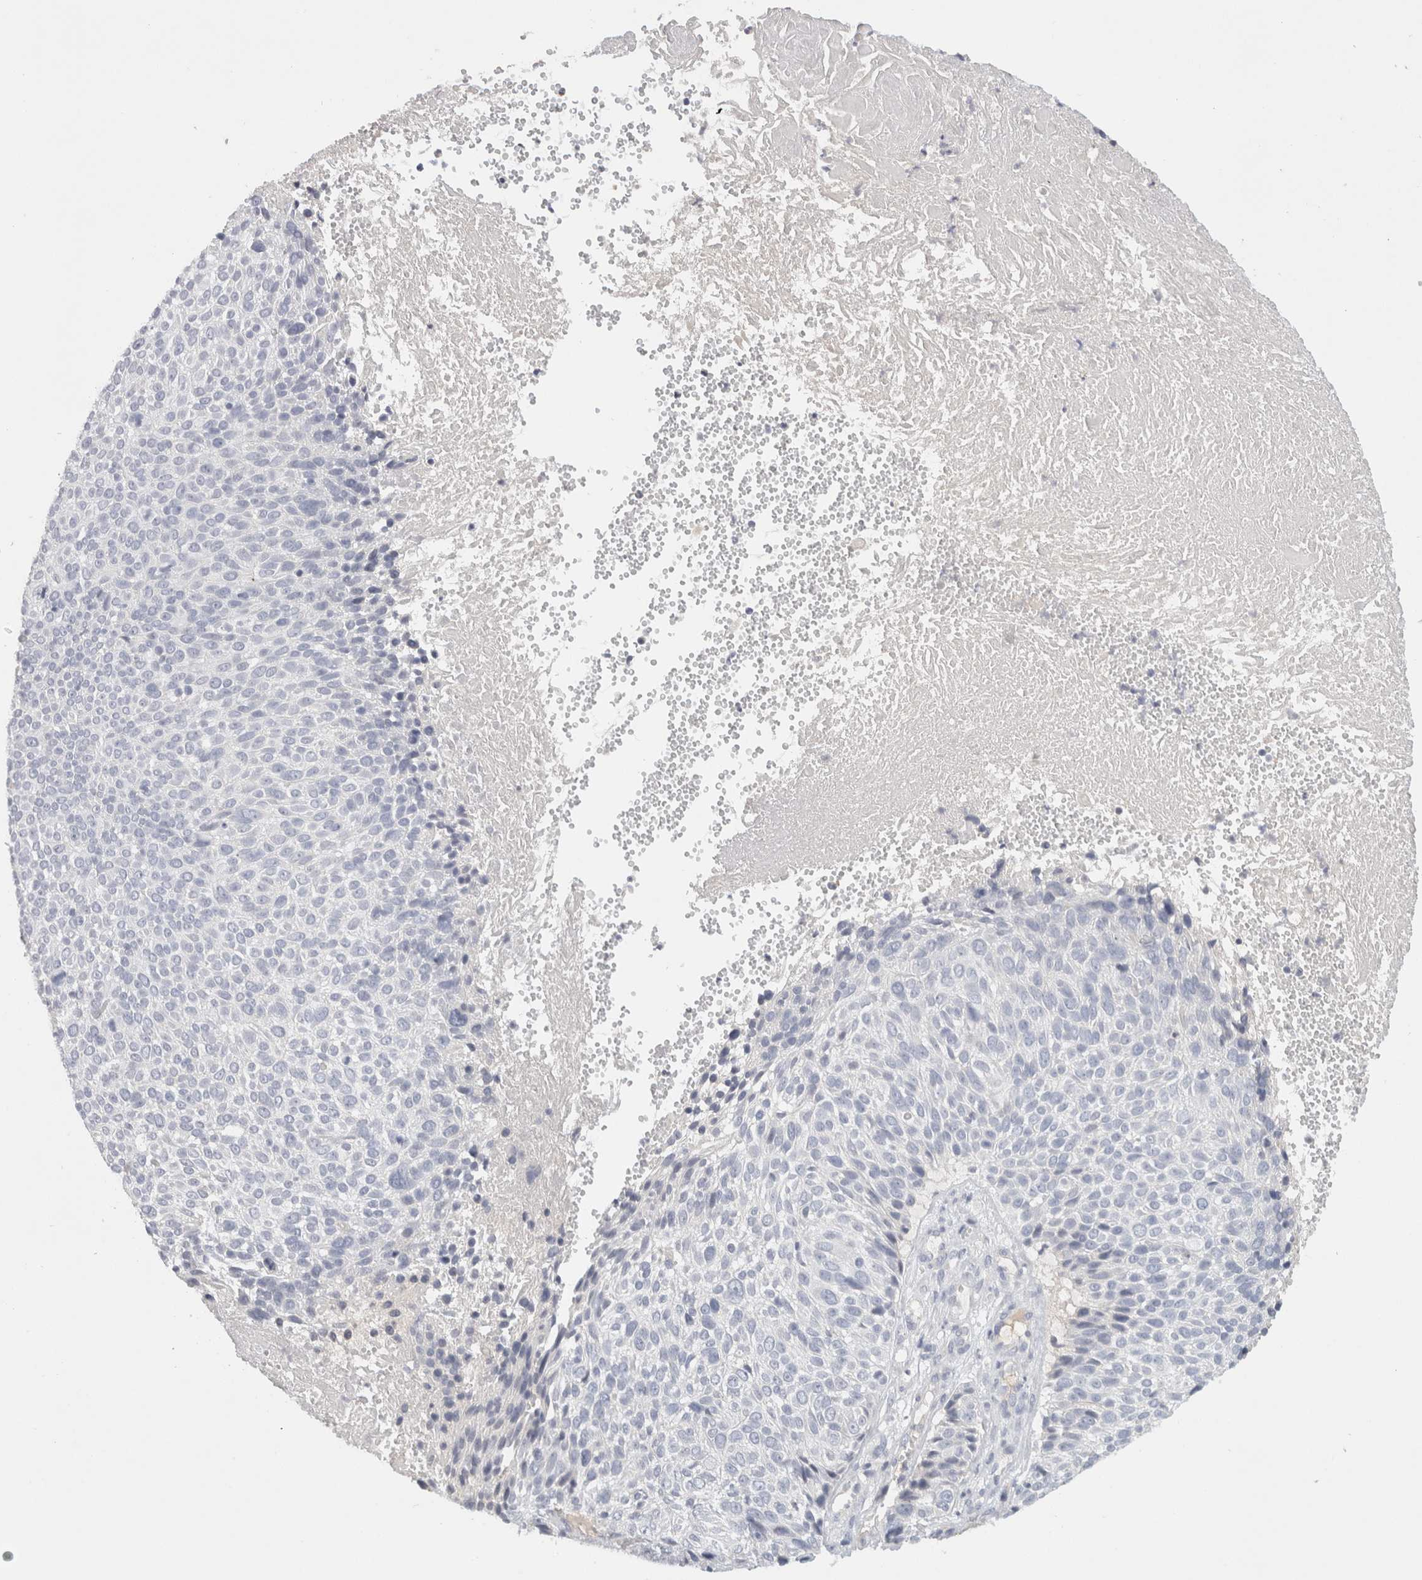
{"staining": {"intensity": "negative", "quantity": "none", "location": "none"}, "tissue": "cervical cancer", "cell_type": "Tumor cells", "image_type": "cancer", "snomed": [{"axis": "morphology", "description": "Squamous cell carcinoma, NOS"}, {"axis": "topography", "description": "Cervix"}], "caption": "An image of cervical cancer (squamous cell carcinoma) stained for a protein reveals no brown staining in tumor cells. (DAB IHC visualized using brightfield microscopy, high magnification).", "gene": "STK31", "patient": {"sex": "female", "age": 74}}